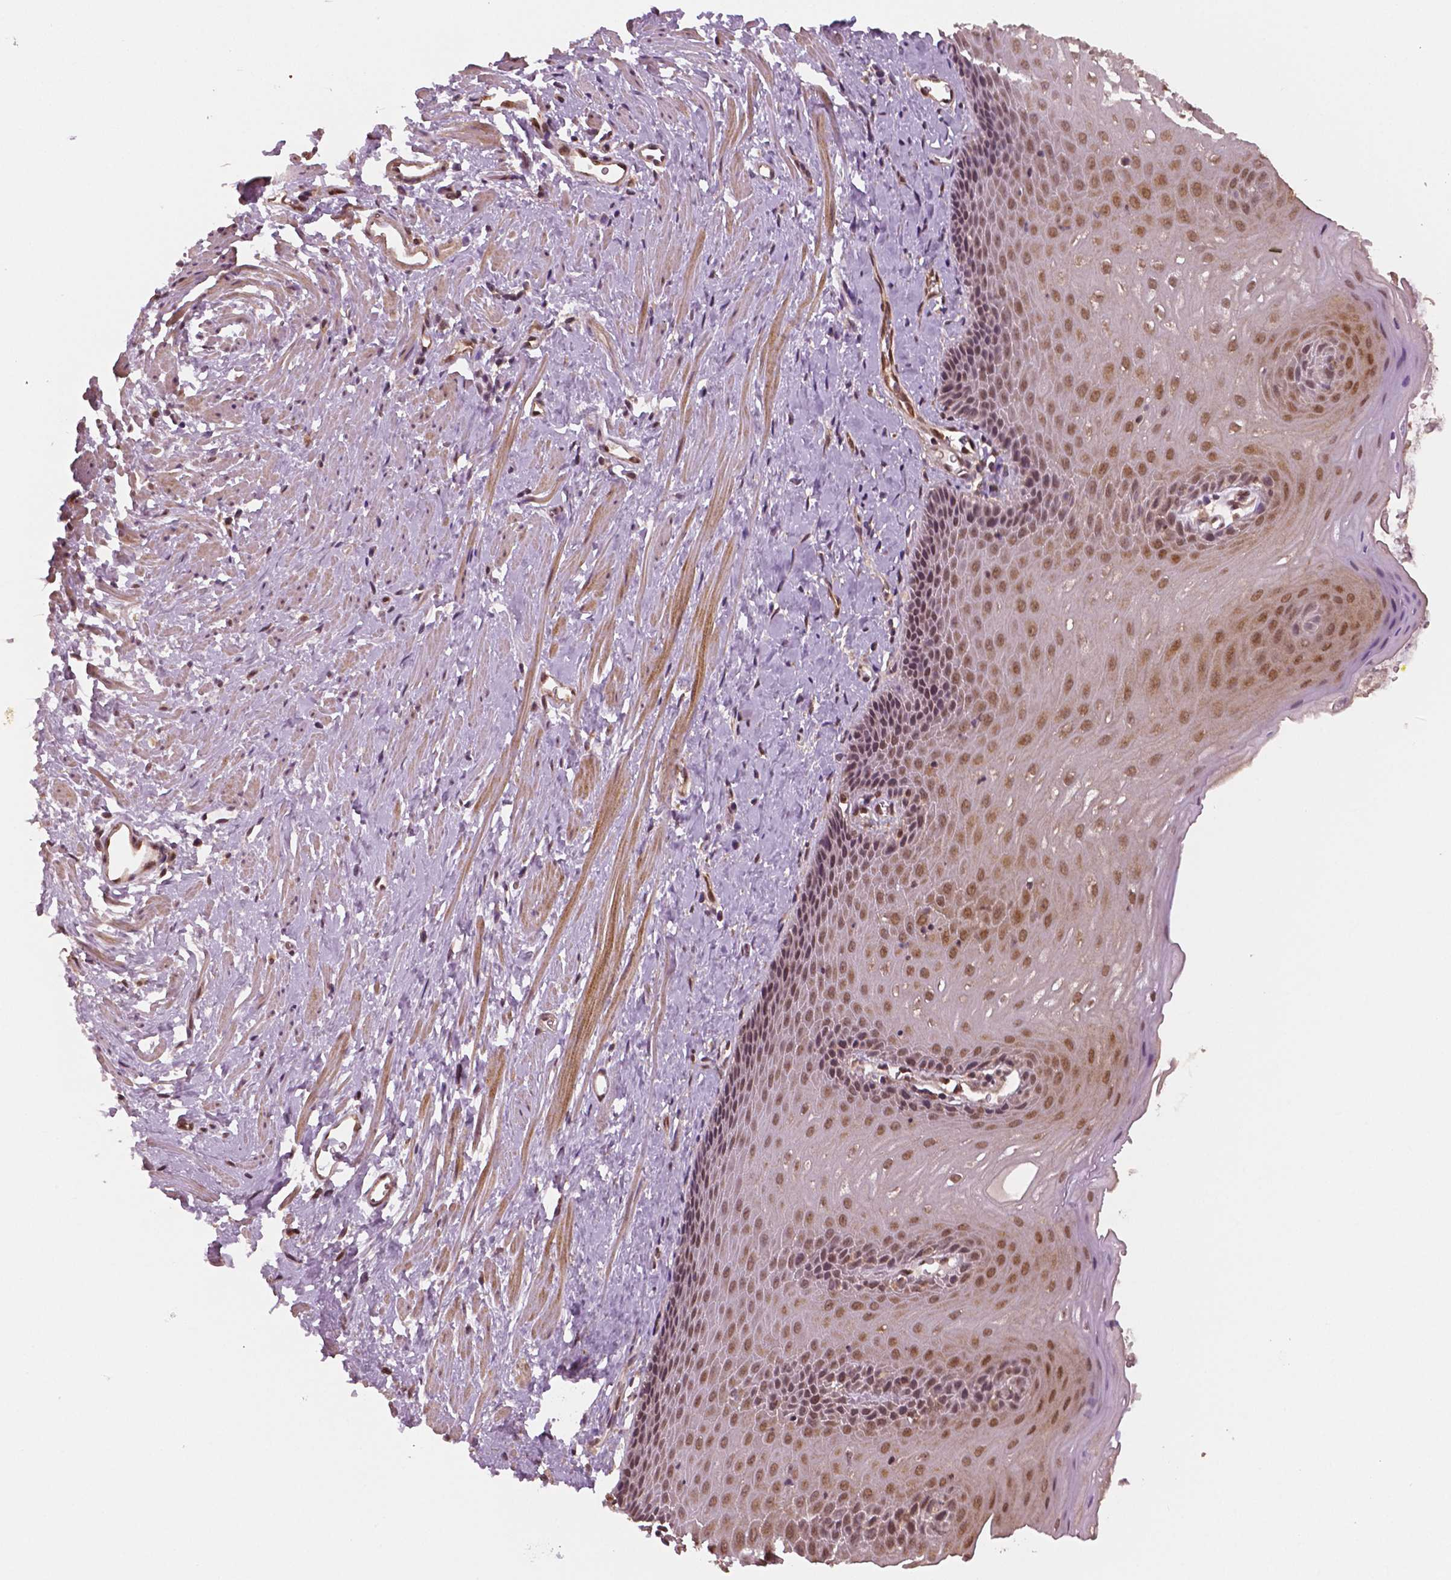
{"staining": {"intensity": "moderate", "quantity": ">75%", "location": "cytoplasmic/membranous,nuclear"}, "tissue": "esophagus", "cell_type": "Squamous epithelial cells", "image_type": "normal", "snomed": [{"axis": "morphology", "description": "Normal tissue, NOS"}, {"axis": "topography", "description": "Esophagus"}], "caption": "DAB immunohistochemical staining of normal esophagus displays moderate cytoplasmic/membranous,nuclear protein positivity in approximately >75% of squamous epithelial cells. (Brightfield microscopy of DAB IHC at high magnification).", "gene": "STAT3", "patient": {"sex": "male", "age": 64}}